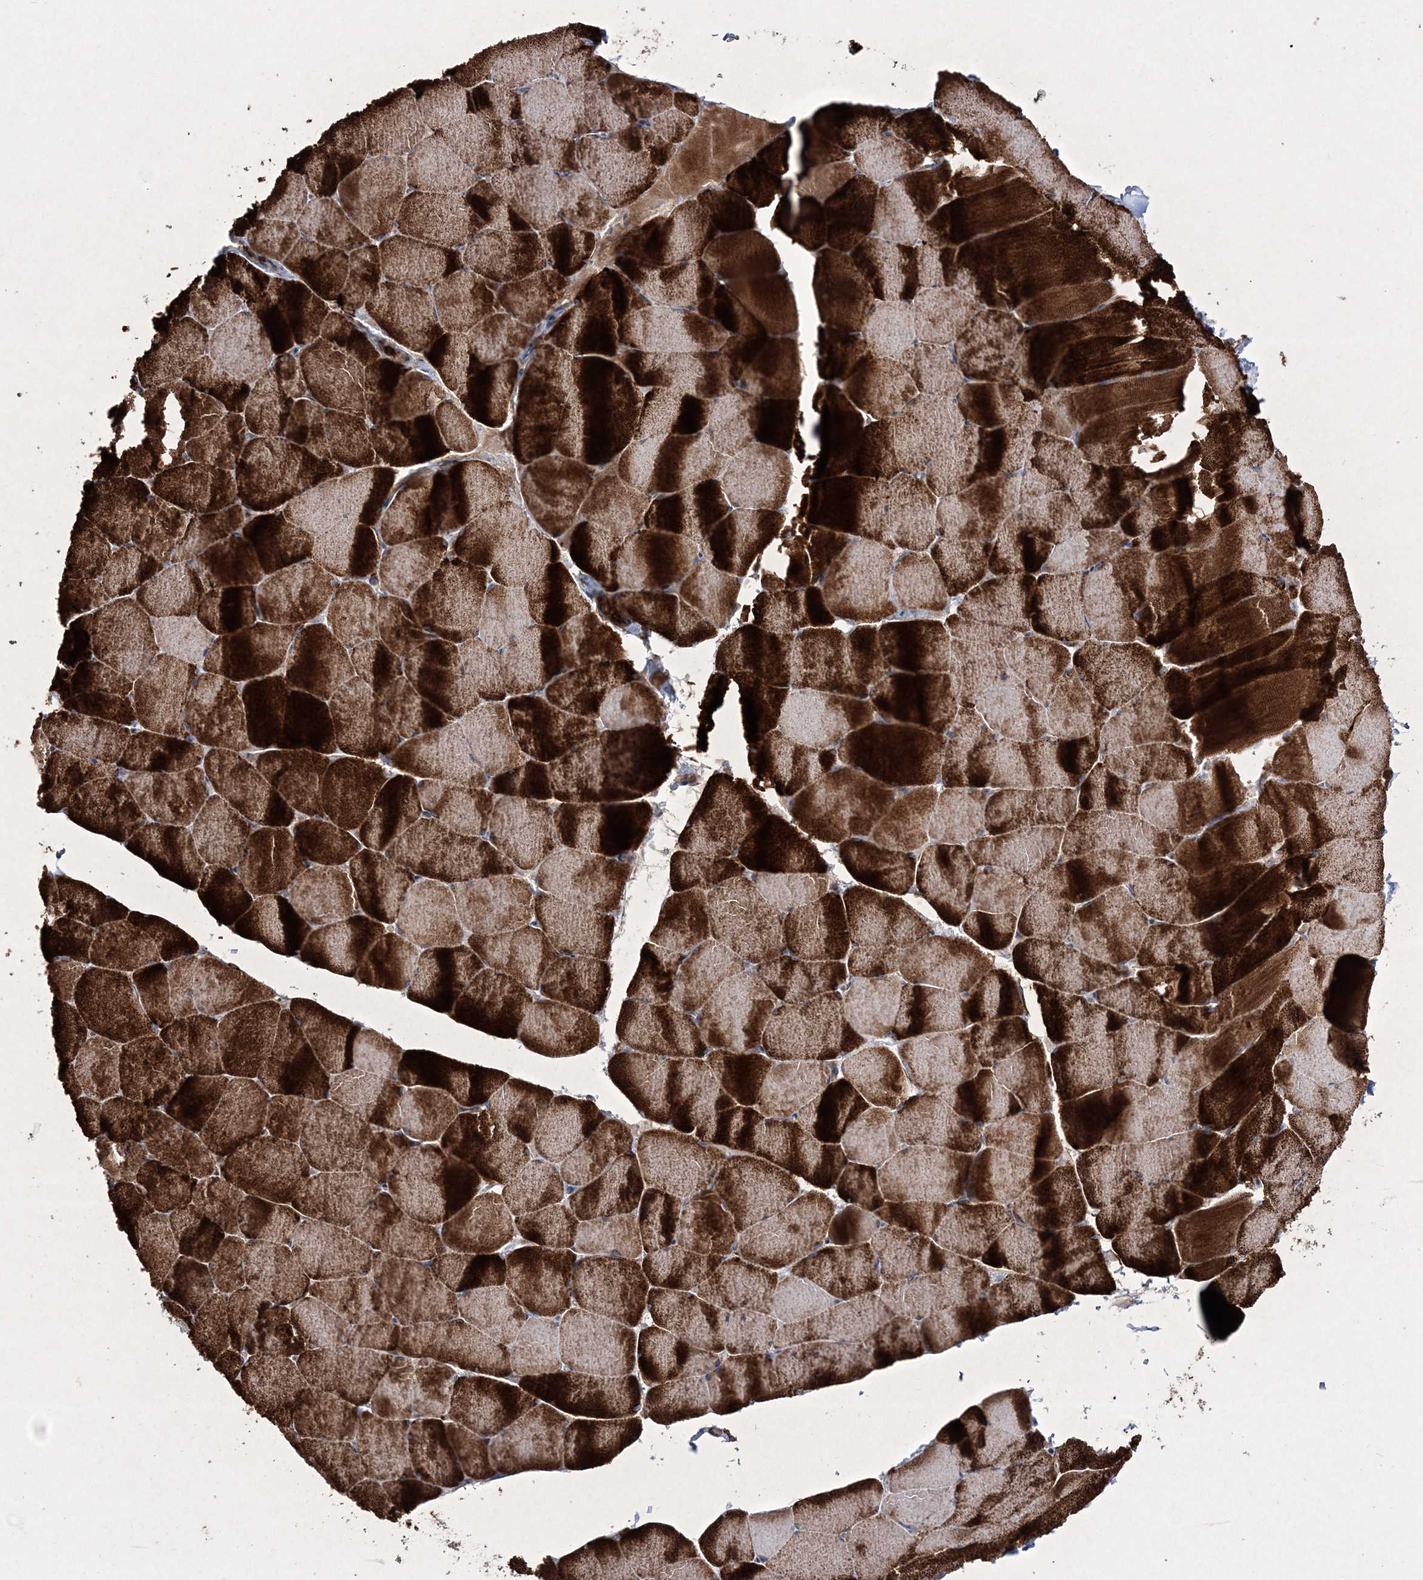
{"staining": {"intensity": "strong", "quantity": ">75%", "location": "cytoplasmic/membranous"}, "tissue": "skeletal muscle", "cell_type": "Myocytes", "image_type": "normal", "snomed": [{"axis": "morphology", "description": "Normal tissue, NOS"}, {"axis": "topography", "description": "Skeletal muscle"}], "caption": "Protein analysis of normal skeletal muscle displays strong cytoplasmic/membranous staining in approximately >75% of myocytes.", "gene": "RICTOR", "patient": {"sex": "male", "age": 62}}